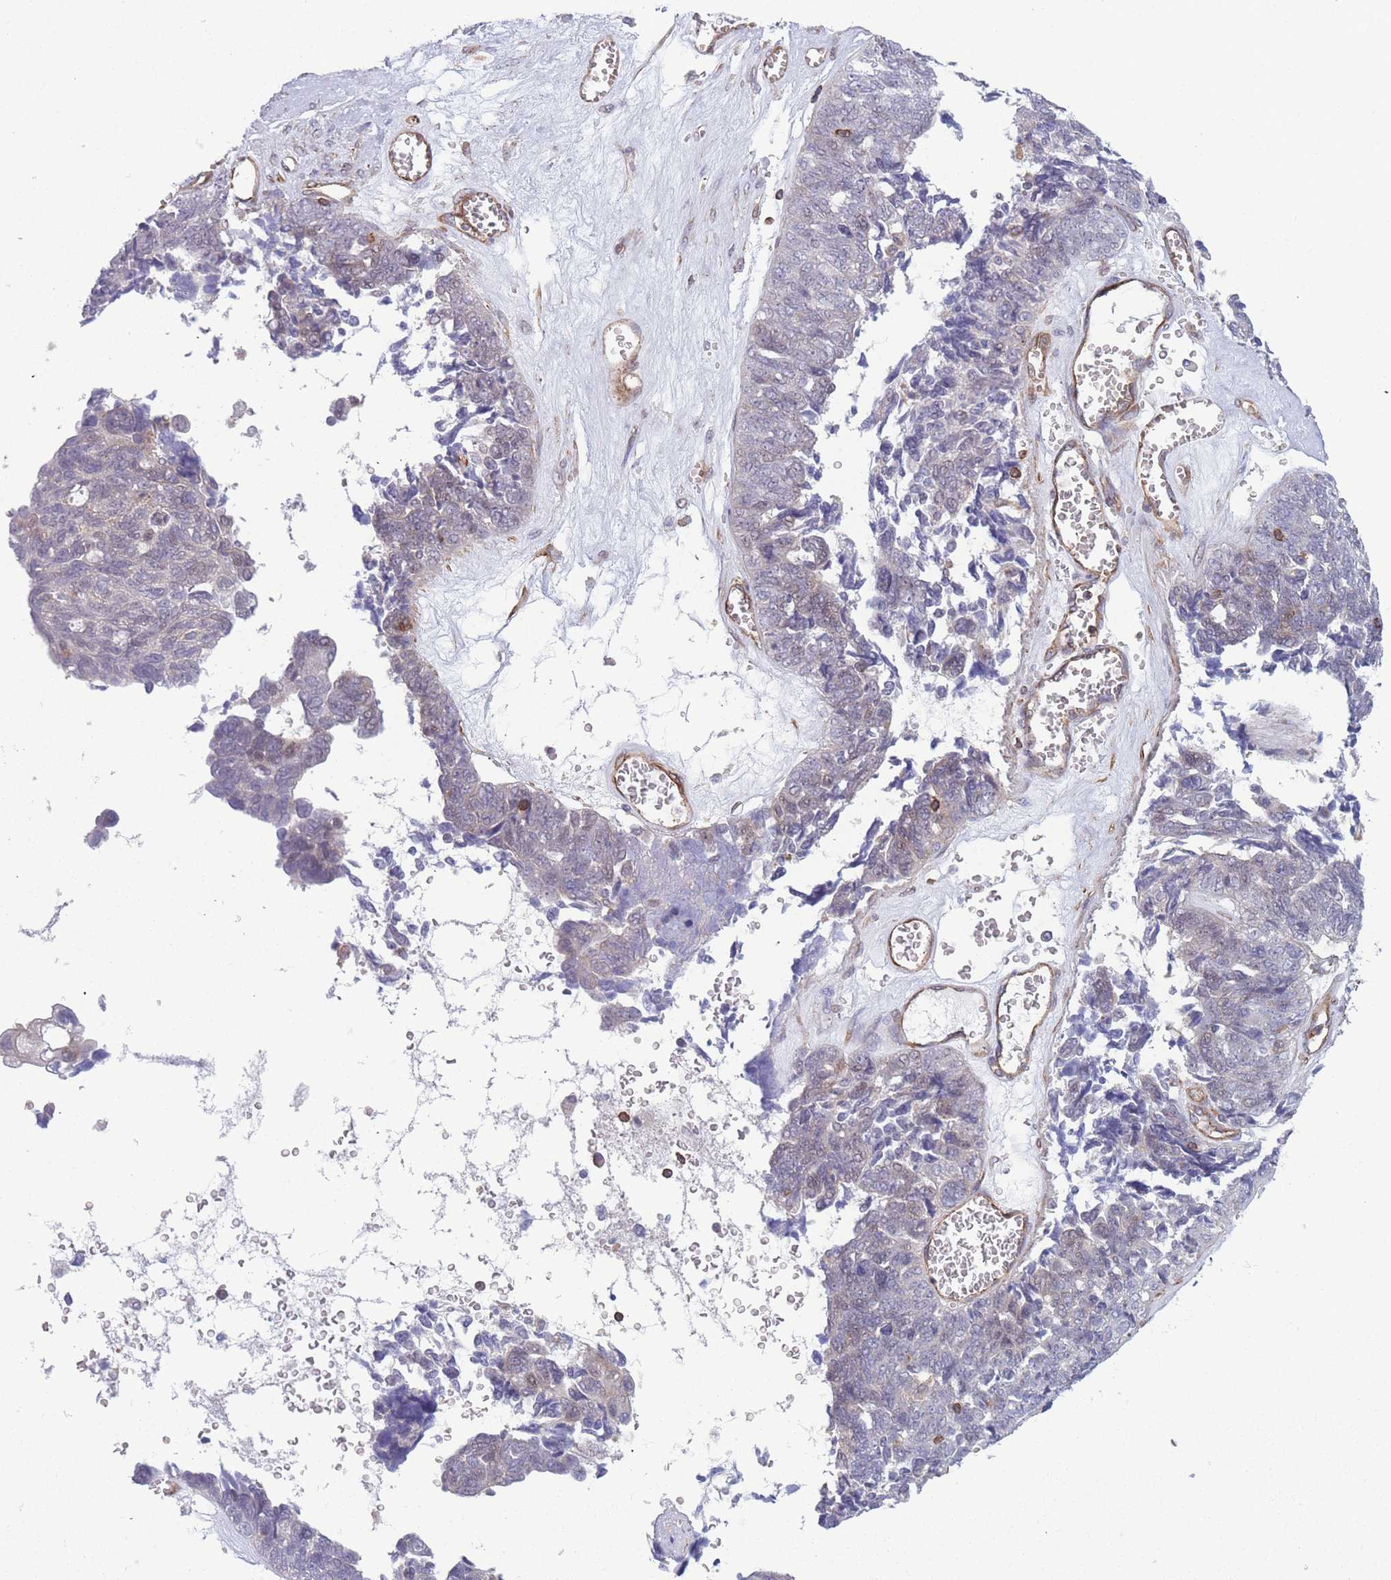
{"staining": {"intensity": "weak", "quantity": "<25%", "location": "nuclear"}, "tissue": "ovarian cancer", "cell_type": "Tumor cells", "image_type": "cancer", "snomed": [{"axis": "morphology", "description": "Cystadenocarcinoma, serous, NOS"}, {"axis": "topography", "description": "Ovary"}], "caption": "An image of human ovarian cancer is negative for staining in tumor cells.", "gene": "CDC25B", "patient": {"sex": "female", "age": 79}}